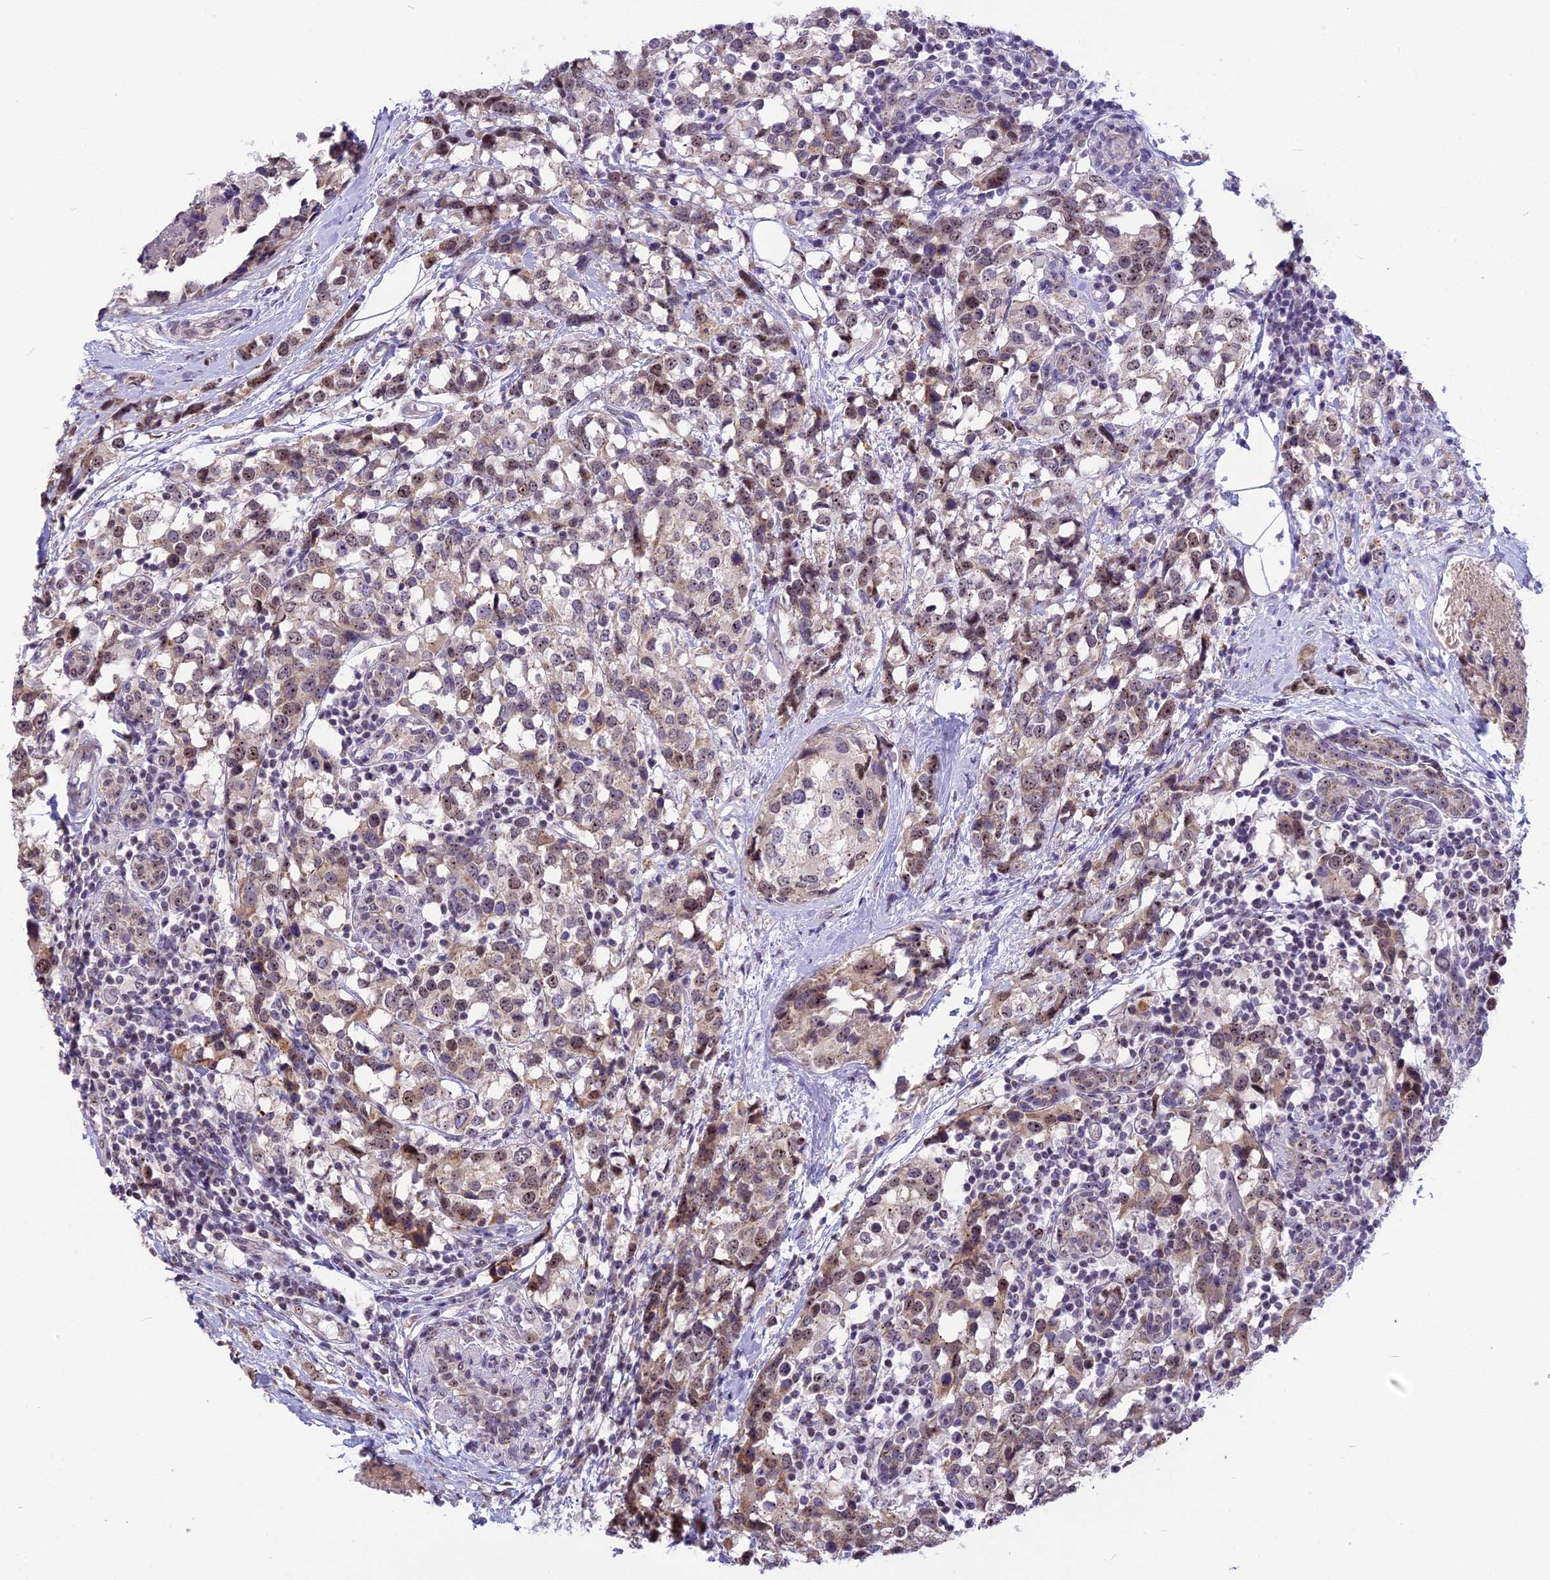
{"staining": {"intensity": "weak", "quantity": ">75%", "location": "cytoplasmic/membranous,nuclear"}, "tissue": "breast cancer", "cell_type": "Tumor cells", "image_type": "cancer", "snomed": [{"axis": "morphology", "description": "Lobular carcinoma"}, {"axis": "topography", "description": "Breast"}], "caption": "Breast cancer (lobular carcinoma) stained with DAB immunohistochemistry shows low levels of weak cytoplasmic/membranous and nuclear staining in about >75% of tumor cells. (DAB IHC with brightfield microscopy, high magnification).", "gene": "CMSS1", "patient": {"sex": "female", "age": 59}}